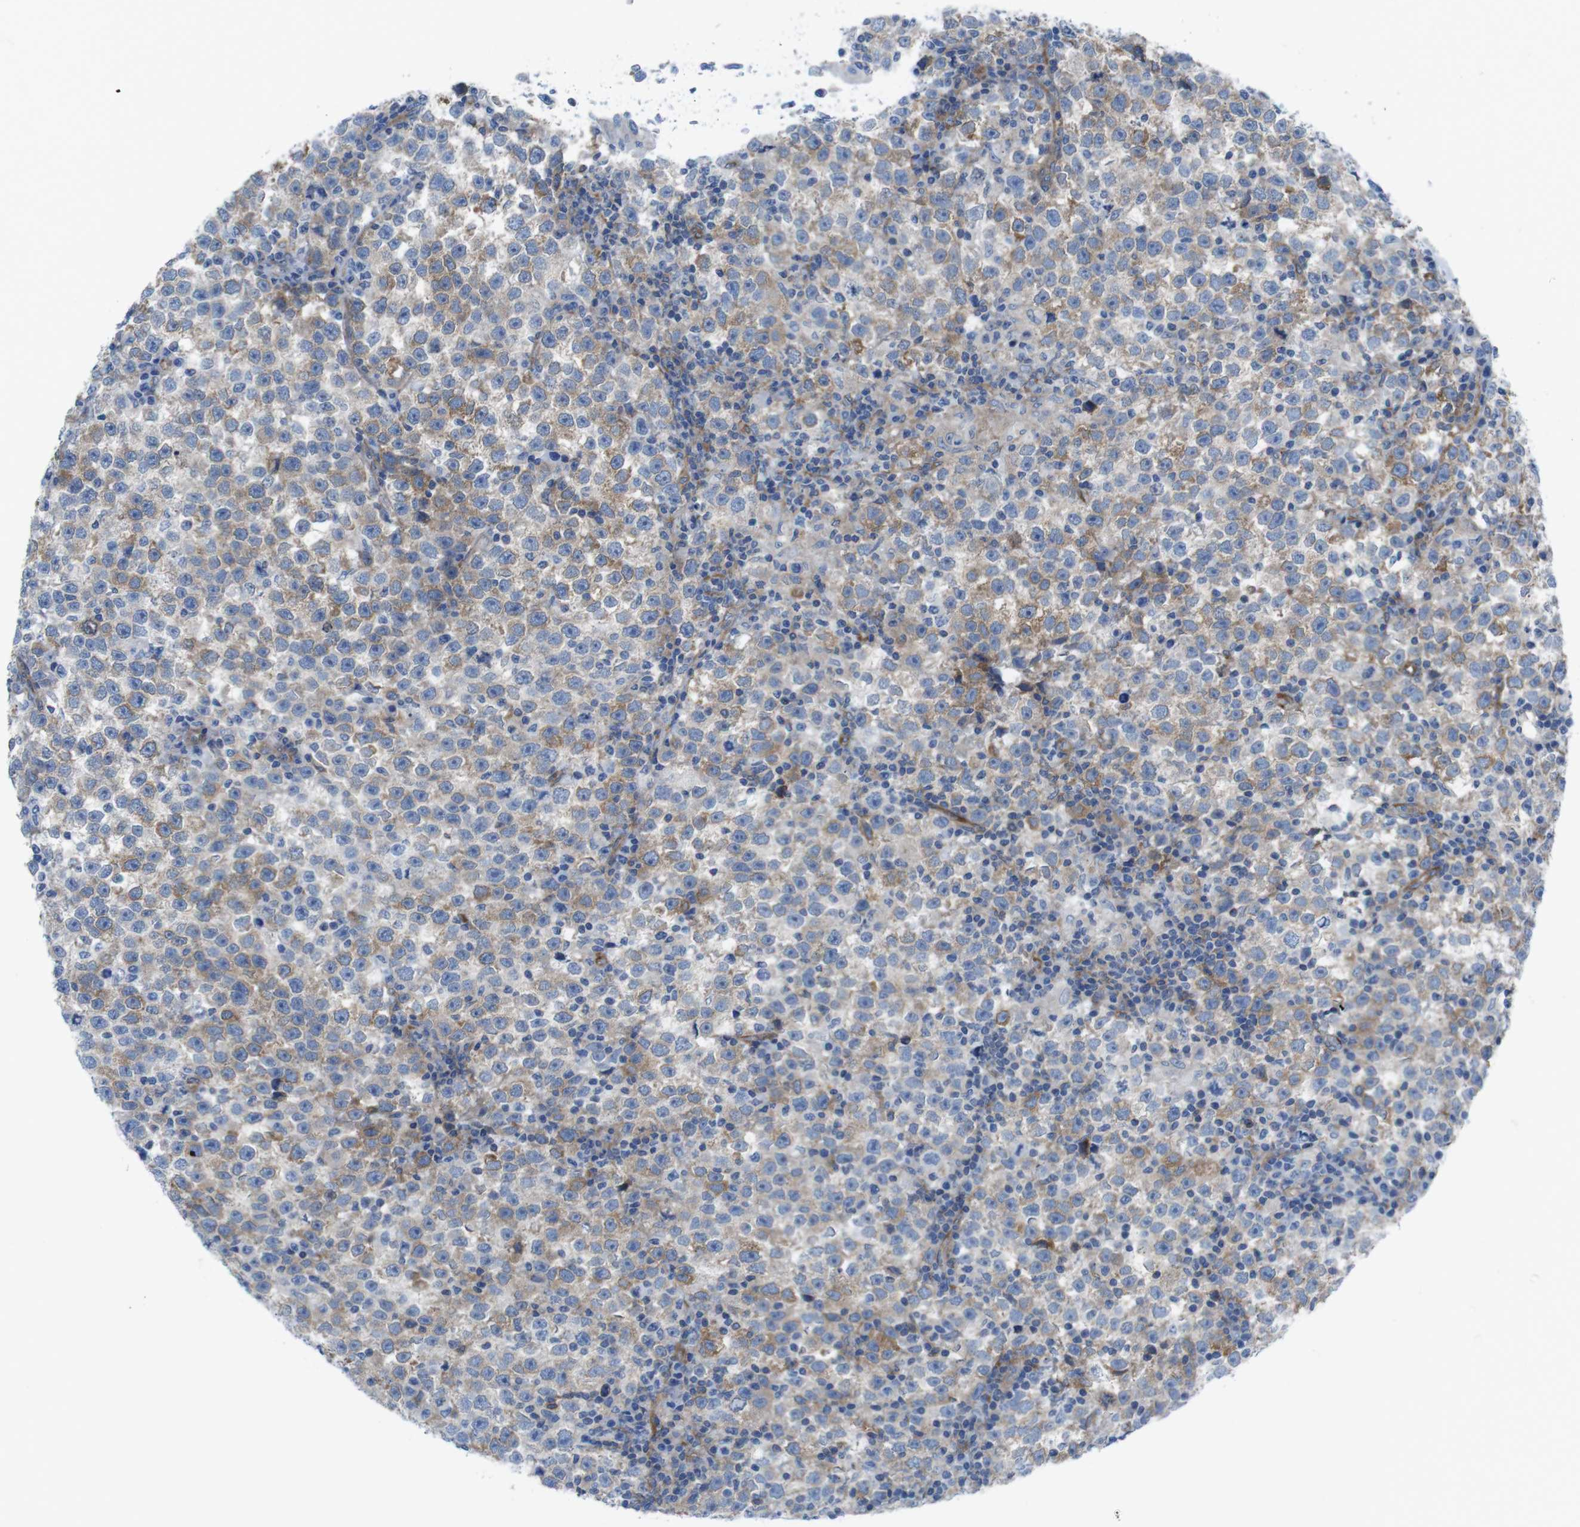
{"staining": {"intensity": "moderate", "quantity": "25%-75%", "location": "cytoplasmic/membranous"}, "tissue": "testis cancer", "cell_type": "Tumor cells", "image_type": "cancer", "snomed": [{"axis": "morphology", "description": "Seminoma, NOS"}, {"axis": "topography", "description": "Testis"}], "caption": "A brown stain shows moderate cytoplasmic/membranous staining of a protein in human testis cancer (seminoma) tumor cells. (DAB = brown stain, brightfield microscopy at high magnification).", "gene": "DIAPH2", "patient": {"sex": "male", "age": 43}}